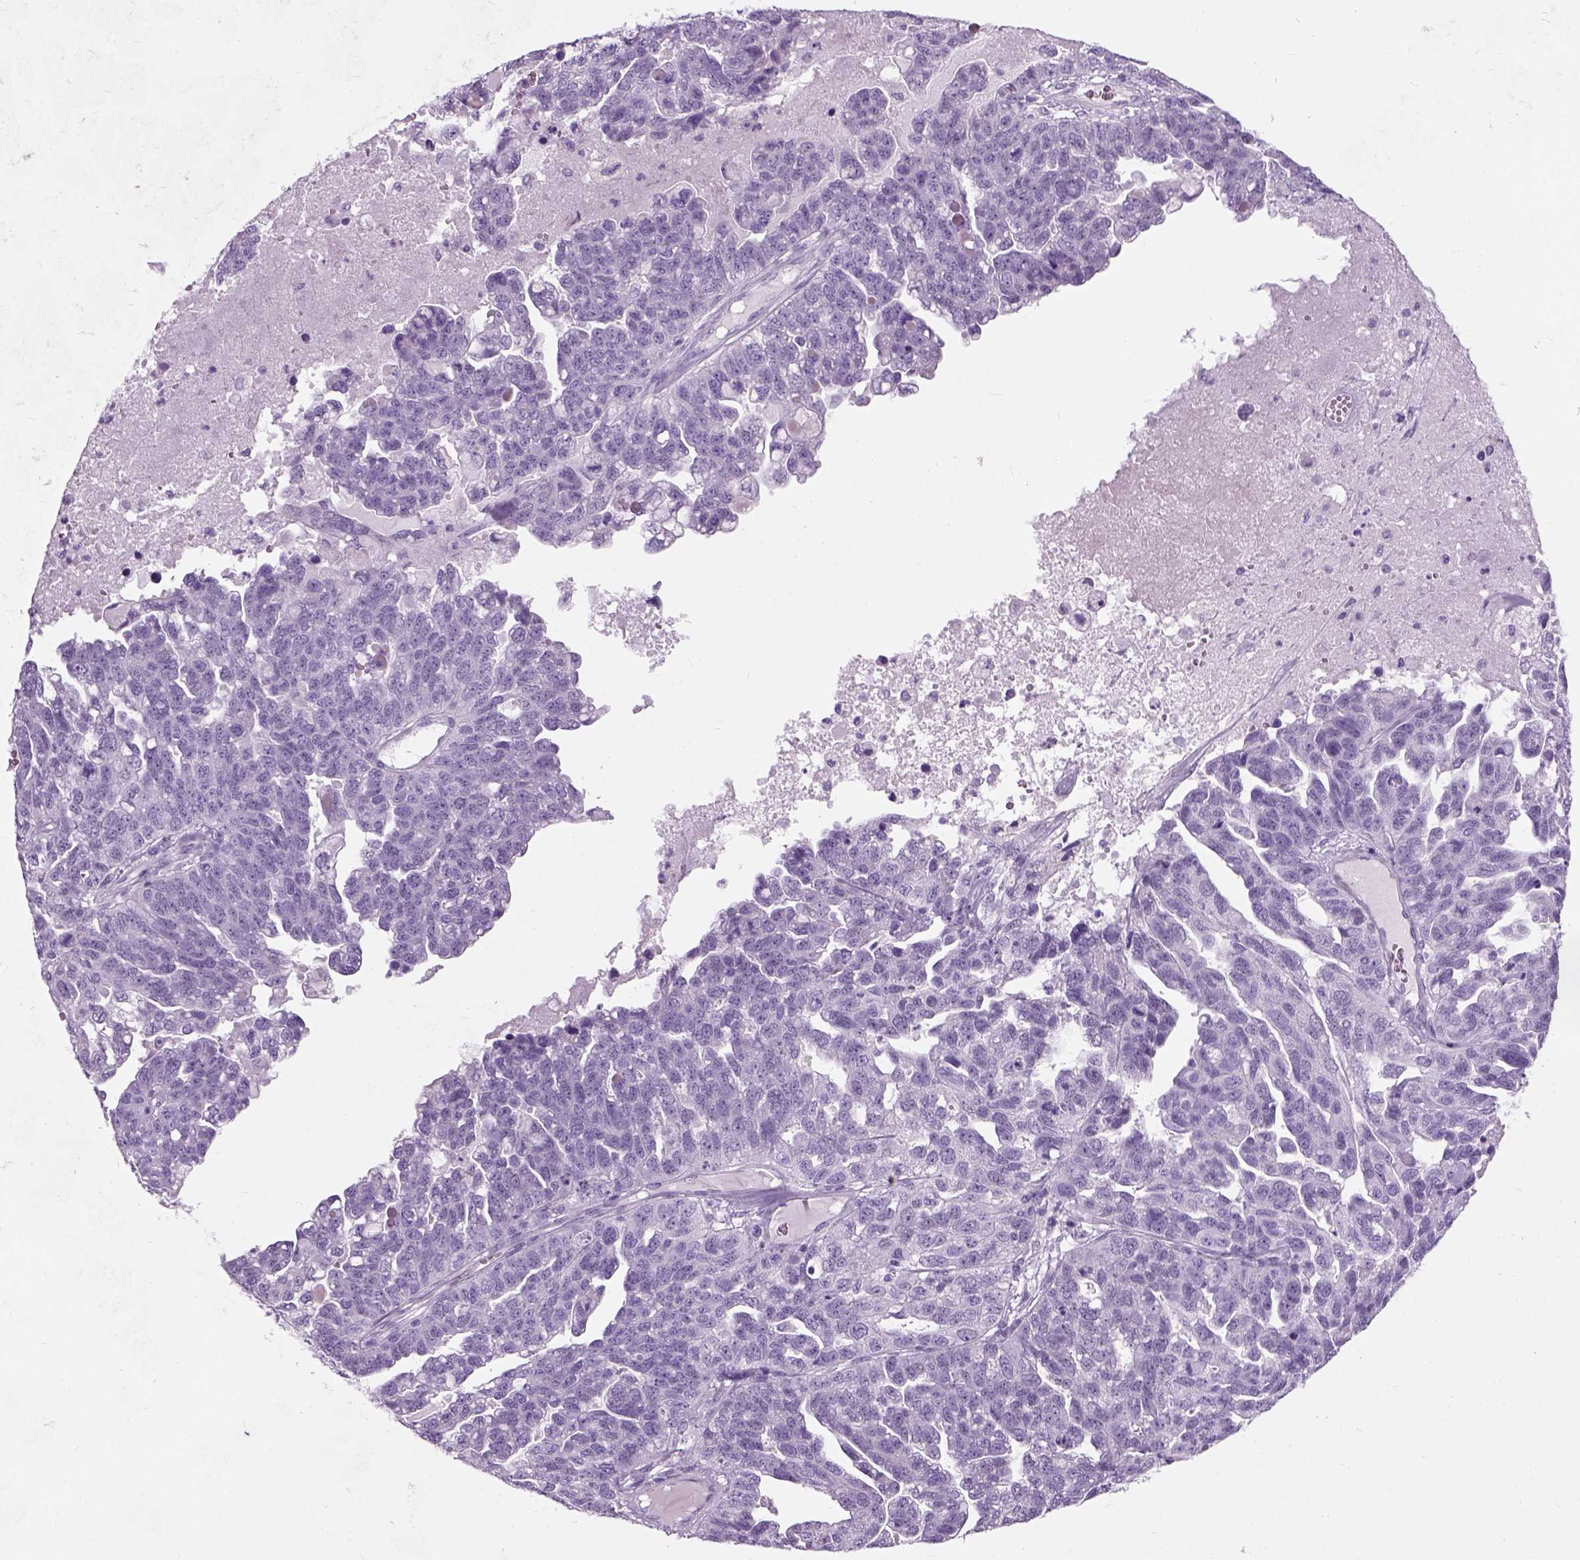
{"staining": {"intensity": "negative", "quantity": "none", "location": "none"}, "tissue": "ovarian cancer", "cell_type": "Tumor cells", "image_type": "cancer", "snomed": [{"axis": "morphology", "description": "Cystadenocarcinoma, serous, NOS"}, {"axis": "topography", "description": "Ovary"}], "caption": "DAB immunohistochemical staining of human ovarian cancer (serous cystadenocarcinoma) displays no significant positivity in tumor cells.", "gene": "AXDND1", "patient": {"sex": "female", "age": 71}}